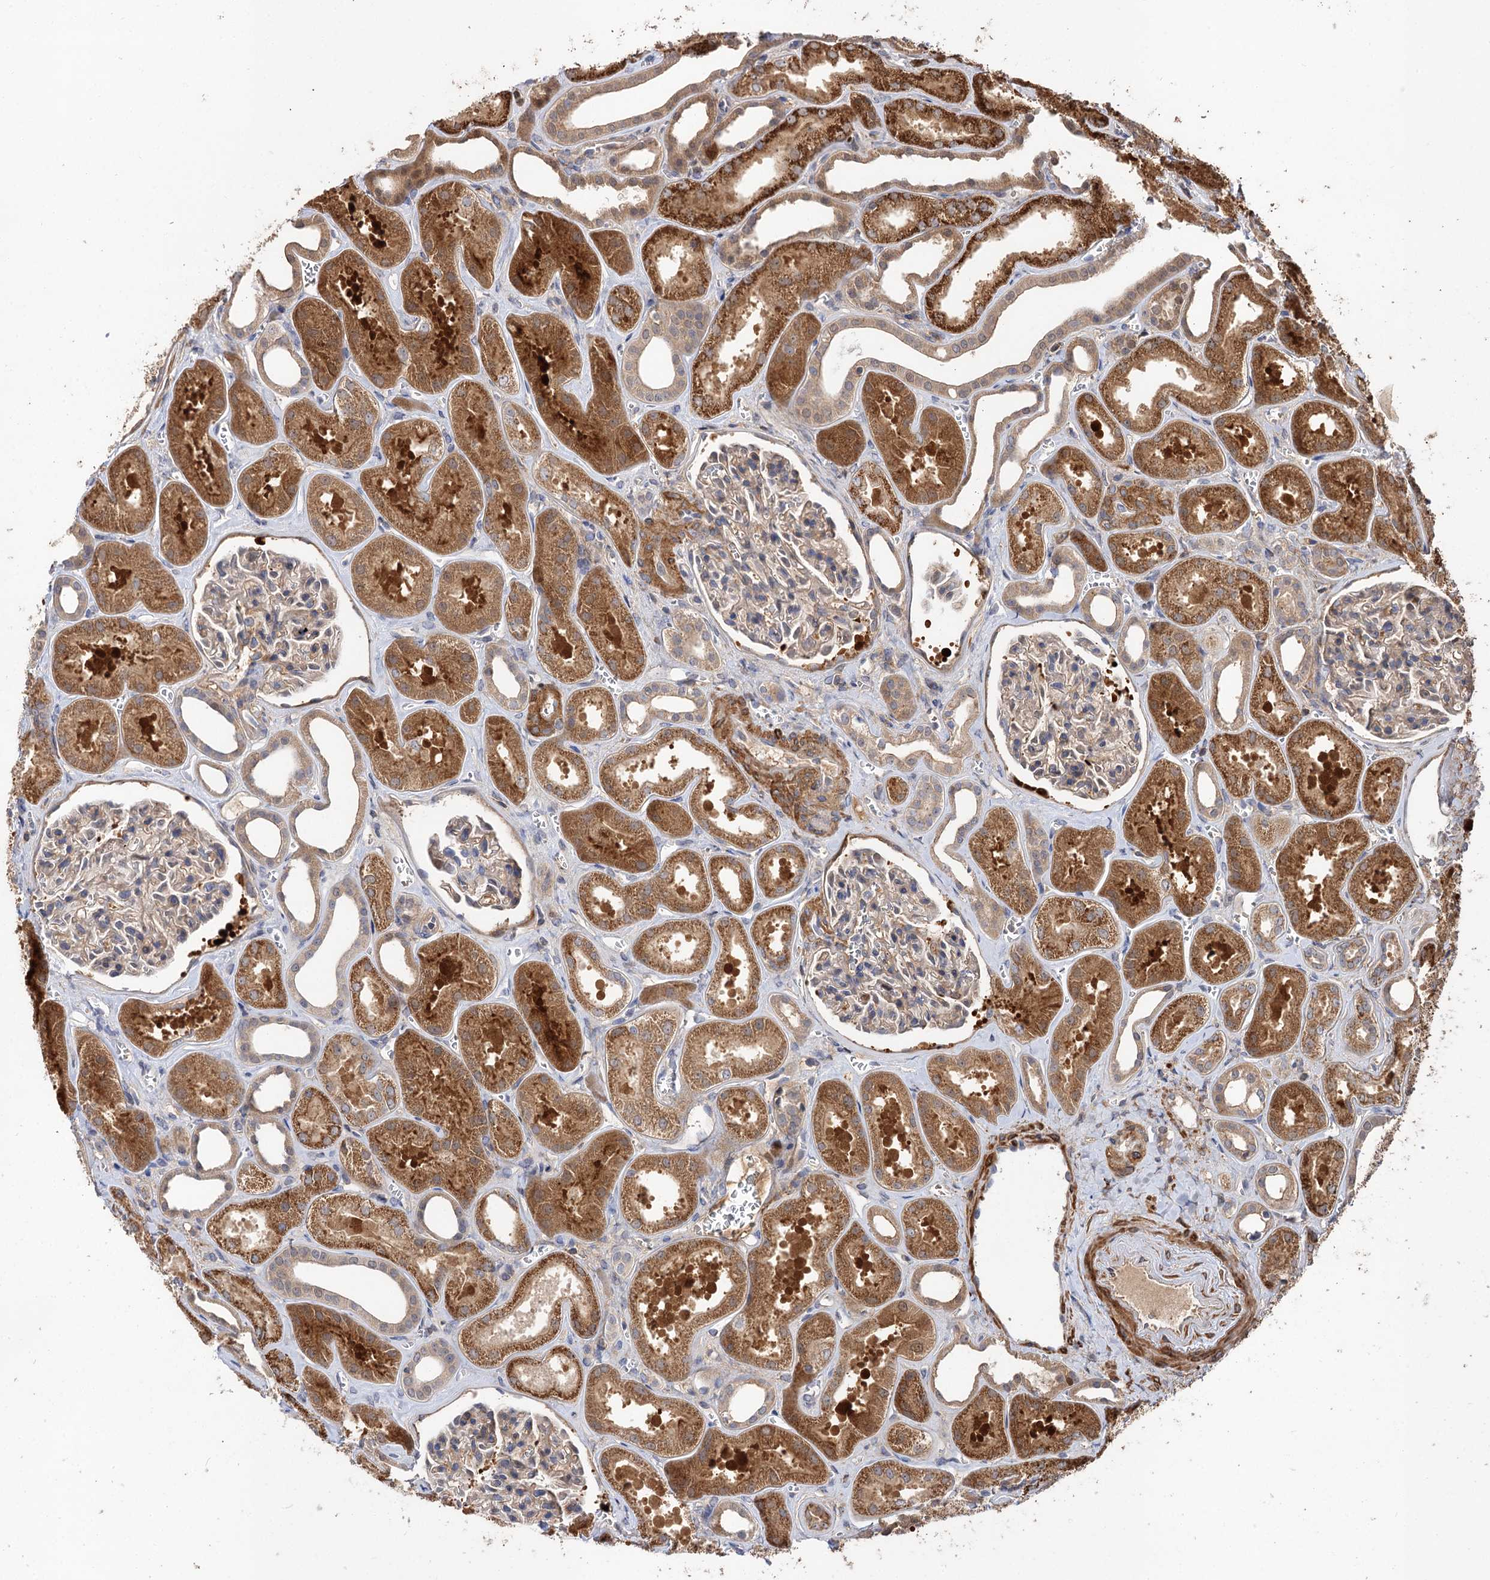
{"staining": {"intensity": "weak", "quantity": "<25%", "location": "cytoplasmic/membranous"}, "tissue": "kidney", "cell_type": "Cells in glomeruli", "image_type": "normal", "snomed": [{"axis": "morphology", "description": "Normal tissue, NOS"}, {"axis": "morphology", "description": "Adenocarcinoma, NOS"}, {"axis": "topography", "description": "Kidney"}], "caption": "Immunohistochemical staining of unremarkable human kidney demonstrates no significant staining in cells in glomeruli. (Immunohistochemistry, brightfield microscopy, high magnification).", "gene": "FBXW8", "patient": {"sex": "female", "age": 68}}